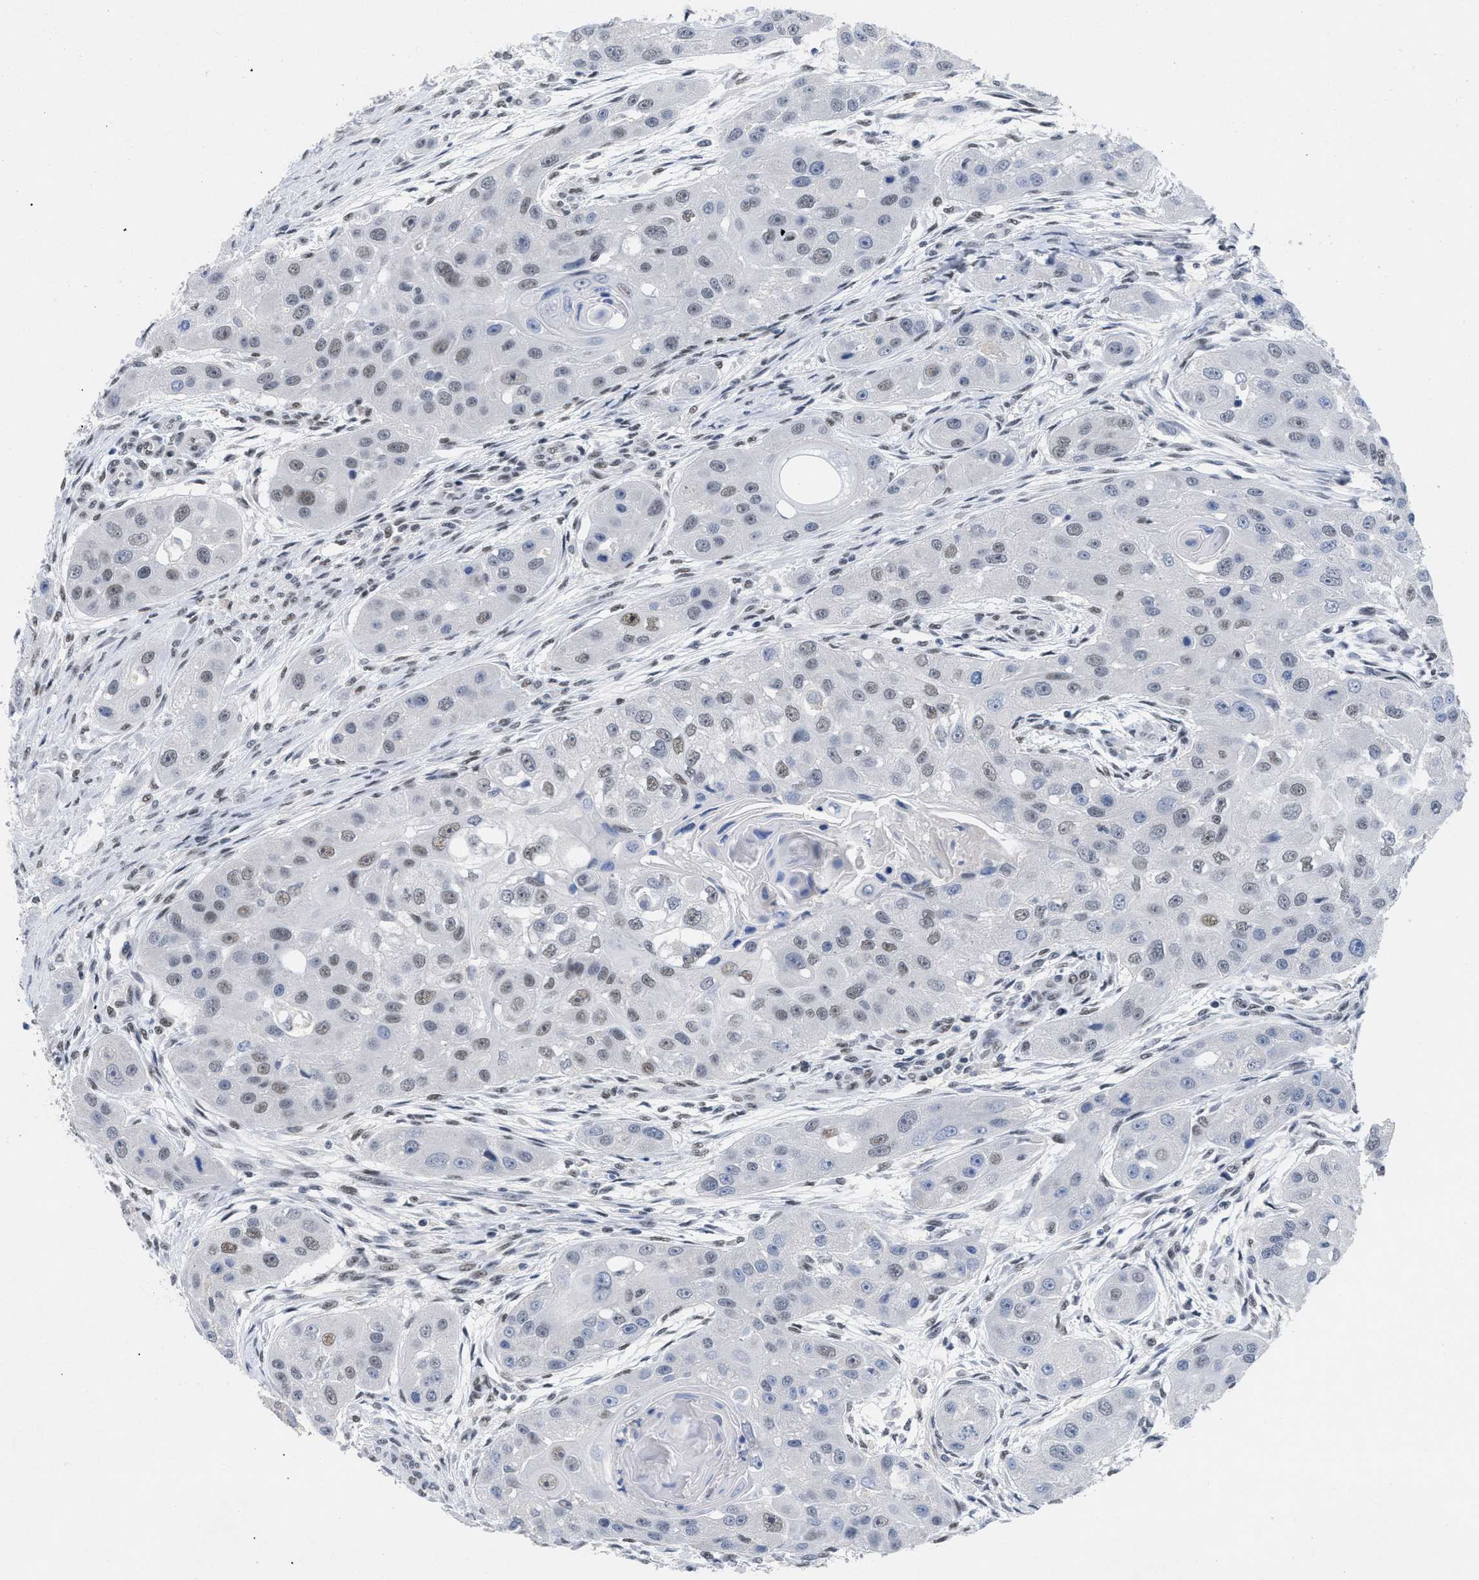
{"staining": {"intensity": "weak", "quantity": "<25%", "location": "nuclear"}, "tissue": "head and neck cancer", "cell_type": "Tumor cells", "image_type": "cancer", "snomed": [{"axis": "morphology", "description": "Normal tissue, NOS"}, {"axis": "morphology", "description": "Squamous cell carcinoma, NOS"}, {"axis": "topography", "description": "Skeletal muscle"}, {"axis": "topography", "description": "Head-Neck"}], "caption": "The image reveals no significant expression in tumor cells of squamous cell carcinoma (head and neck).", "gene": "GGNBP2", "patient": {"sex": "male", "age": 51}}